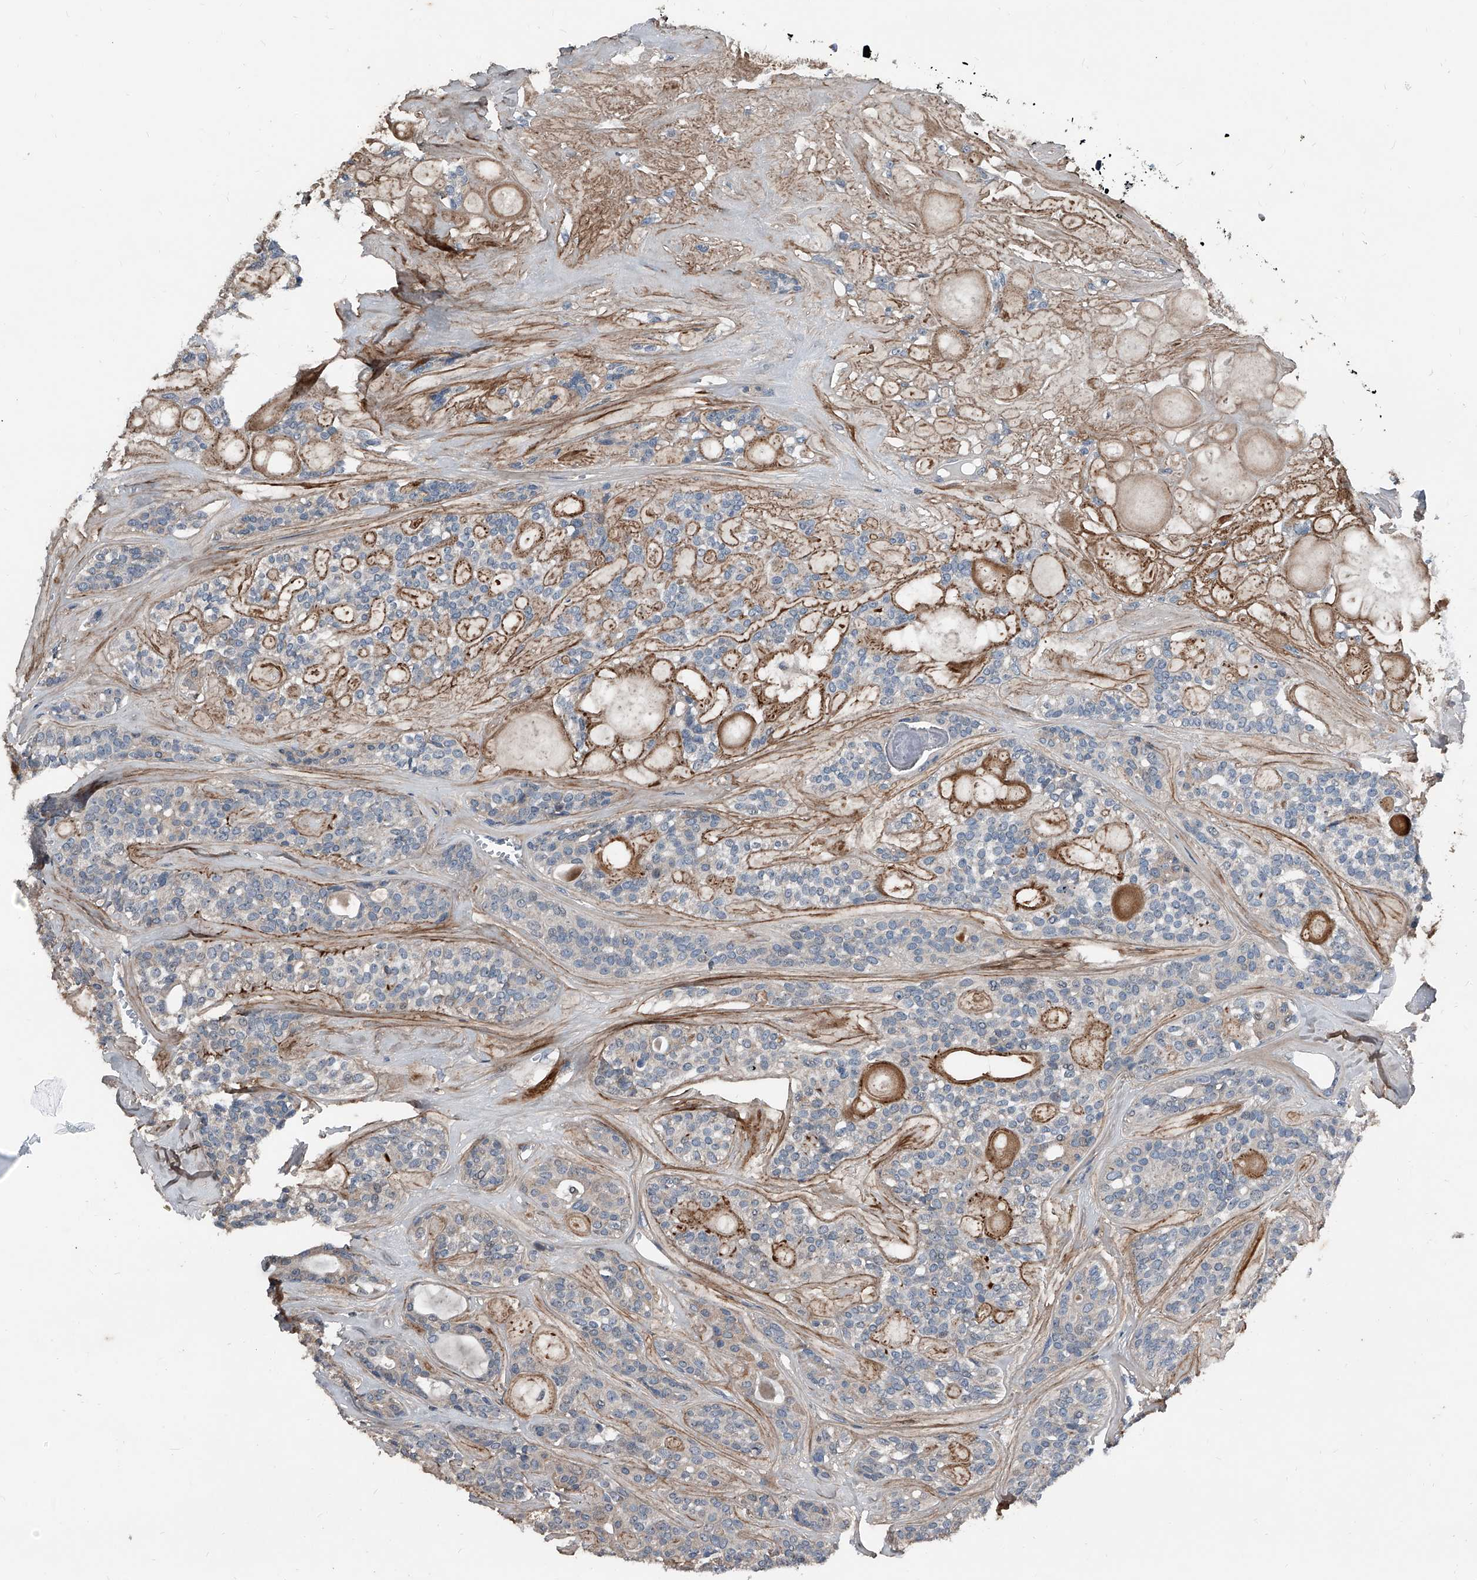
{"staining": {"intensity": "strong", "quantity": "<25%", "location": "cytoplasmic/membranous"}, "tissue": "head and neck cancer", "cell_type": "Tumor cells", "image_type": "cancer", "snomed": [{"axis": "morphology", "description": "Adenocarcinoma, NOS"}, {"axis": "topography", "description": "Head-Neck"}], "caption": "Immunohistochemistry of human head and neck adenocarcinoma demonstrates medium levels of strong cytoplasmic/membranous staining in approximately <25% of tumor cells.", "gene": "PHACTR1", "patient": {"sex": "male", "age": 66}}